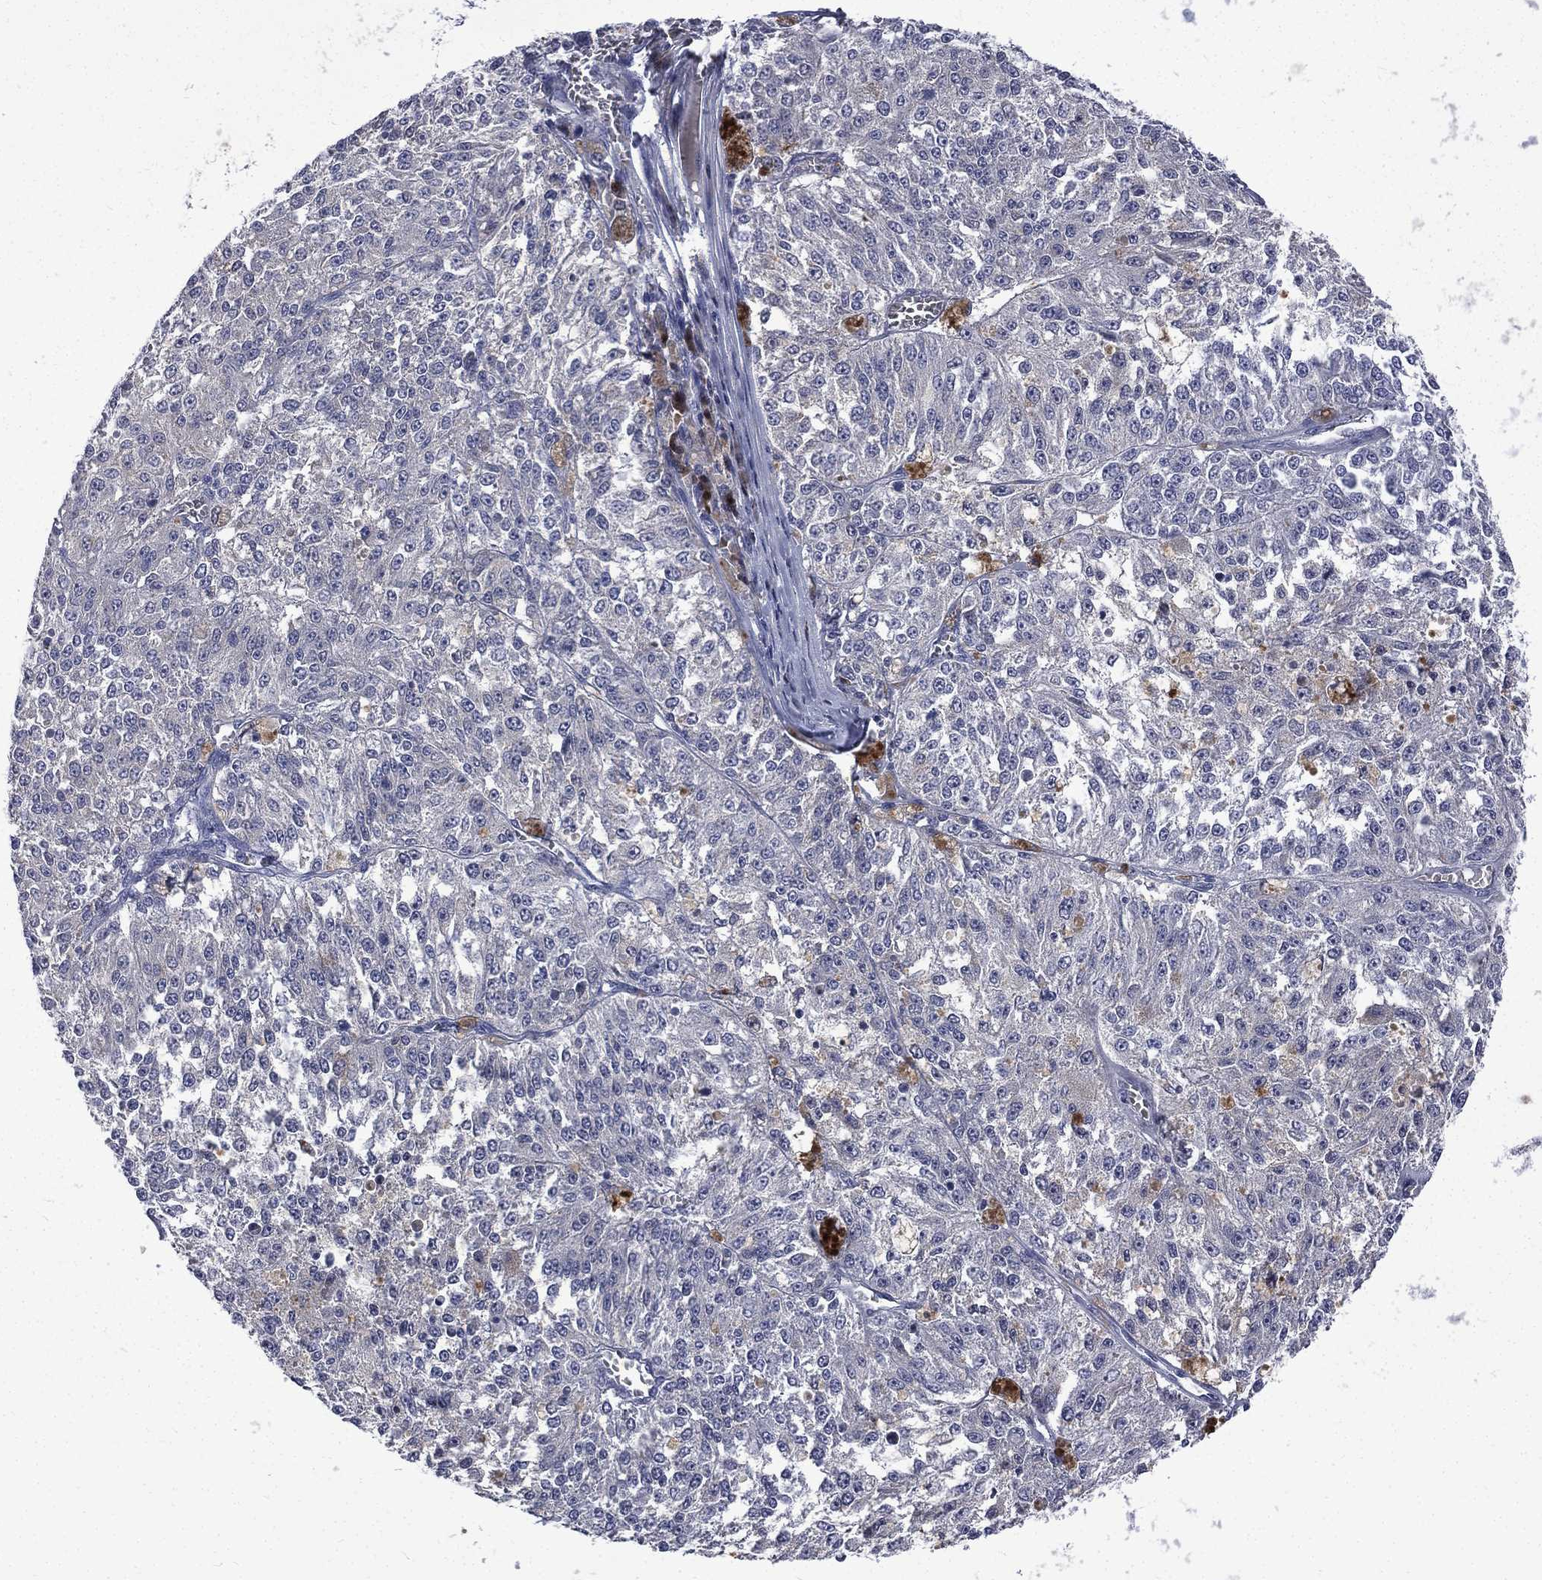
{"staining": {"intensity": "moderate", "quantity": "25%-75%", "location": "cytoplasmic/membranous"}, "tissue": "melanoma", "cell_type": "Tumor cells", "image_type": "cancer", "snomed": [{"axis": "morphology", "description": "Malignant melanoma, Metastatic site"}, {"axis": "topography", "description": "Lymph node"}], "caption": "The micrograph exhibits staining of melanoma, revealing moderate cytoplasmic/membranous protein staining (brown color) within tumor cells.", "gene": "CA12", "patient": {"sex": "female", "age": 64}}